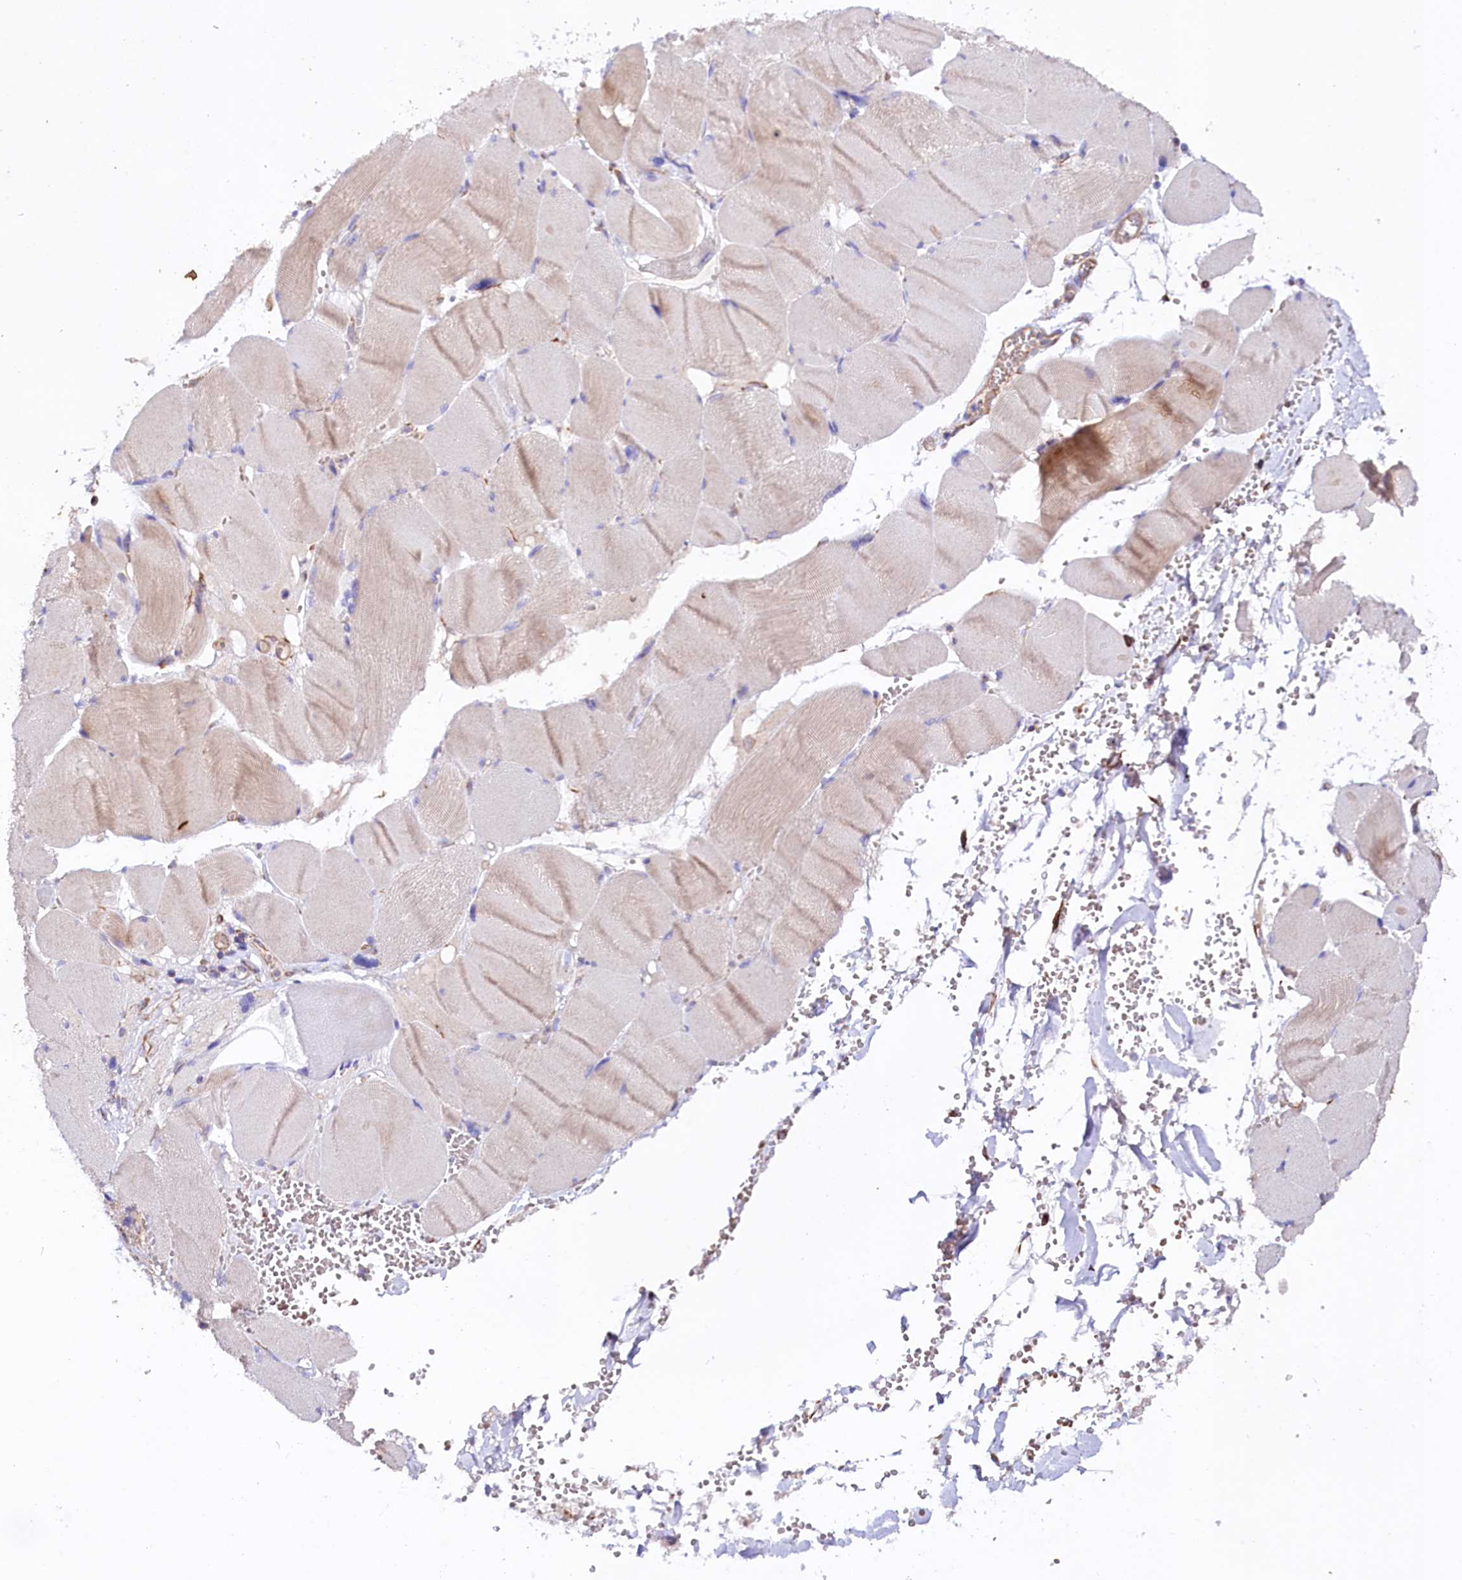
{"staining": {"intensity": "strong", "quantity": ">75%", "location": "cytoplasmic/membranous"}, "tissue": "adipose tissue", "cell_type": "Adipocytes", "image_type": "normal", "snomed": [{"axis": "morphology", "description": "Normal tissue, NOS"}, {"axis": "topography", "description": "Skeletal muscle"}, {"axis": "topography", "description": "Peripheral nerve tissue"}], "caption": "Adipose tissue stained with DAB (3,3'-diaminobenzidine) immunohistochemistry (IHC) exhibits high levels of strong cytoplasmic/membranous expression in about >75% of adipocytes.", "gene": "SLC7A1", "patient": {"sex": "female", "age": 55}}